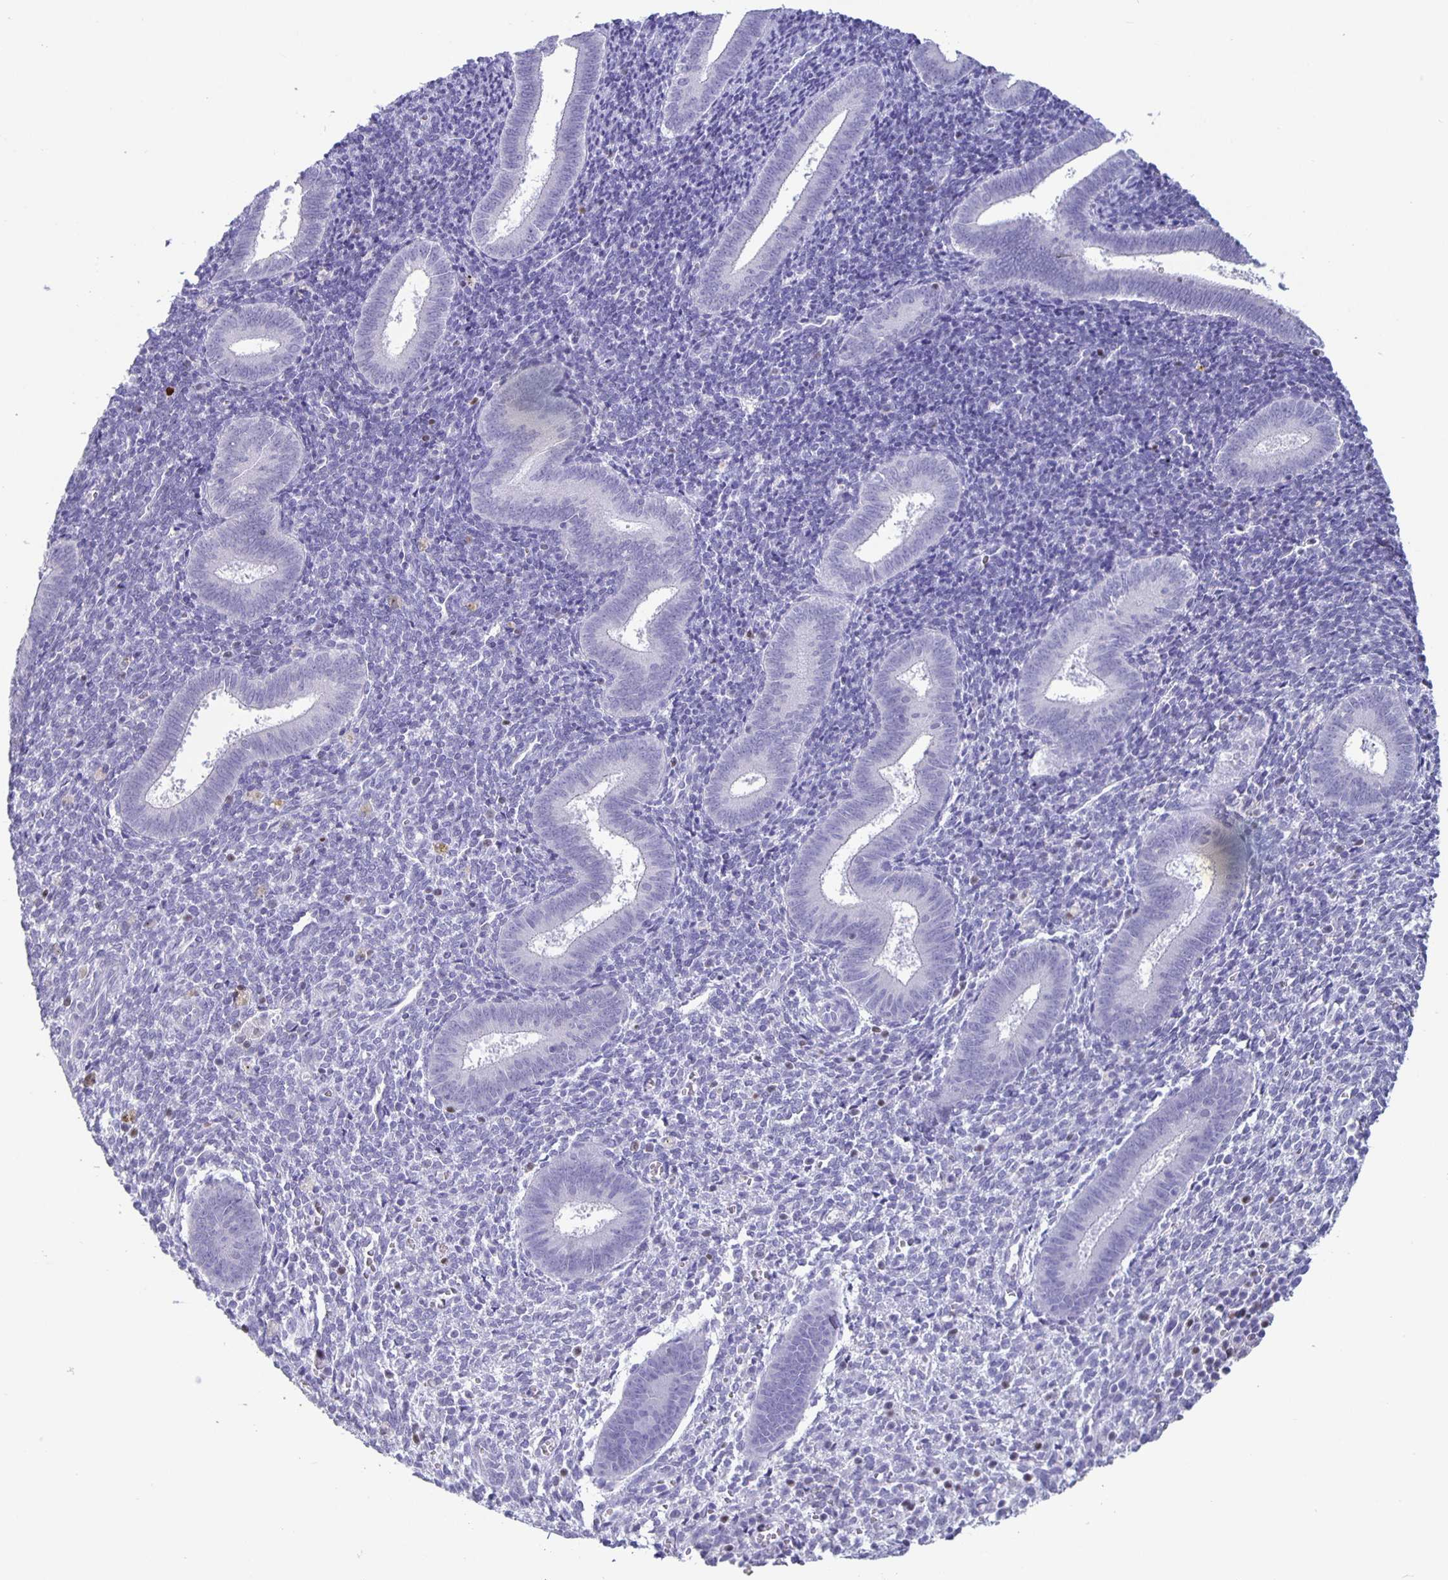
{"staining": {"intensity": "negative", "quantity": "none", "location": "none"}, "tissue": "endometrium", "cell_type": "Cells in endometrial stroma", "image_type": "normal", "snomed": [{"axis": "morphology", "description": "Normal tissue, NOS"}, {"axis": "topography", "description": "Endometrium"}], "caption": "Protein analysis of benign endometrium exhibits no significant positivity in cells in endometrial stroma. (DAB (3,3'-diaminobenzidine) immunohistochemistry (IHC) visualized using brightfield microscopy, high magnification).", "gene": "SATB2", "patient": {"sex": "female", "age": 25}}